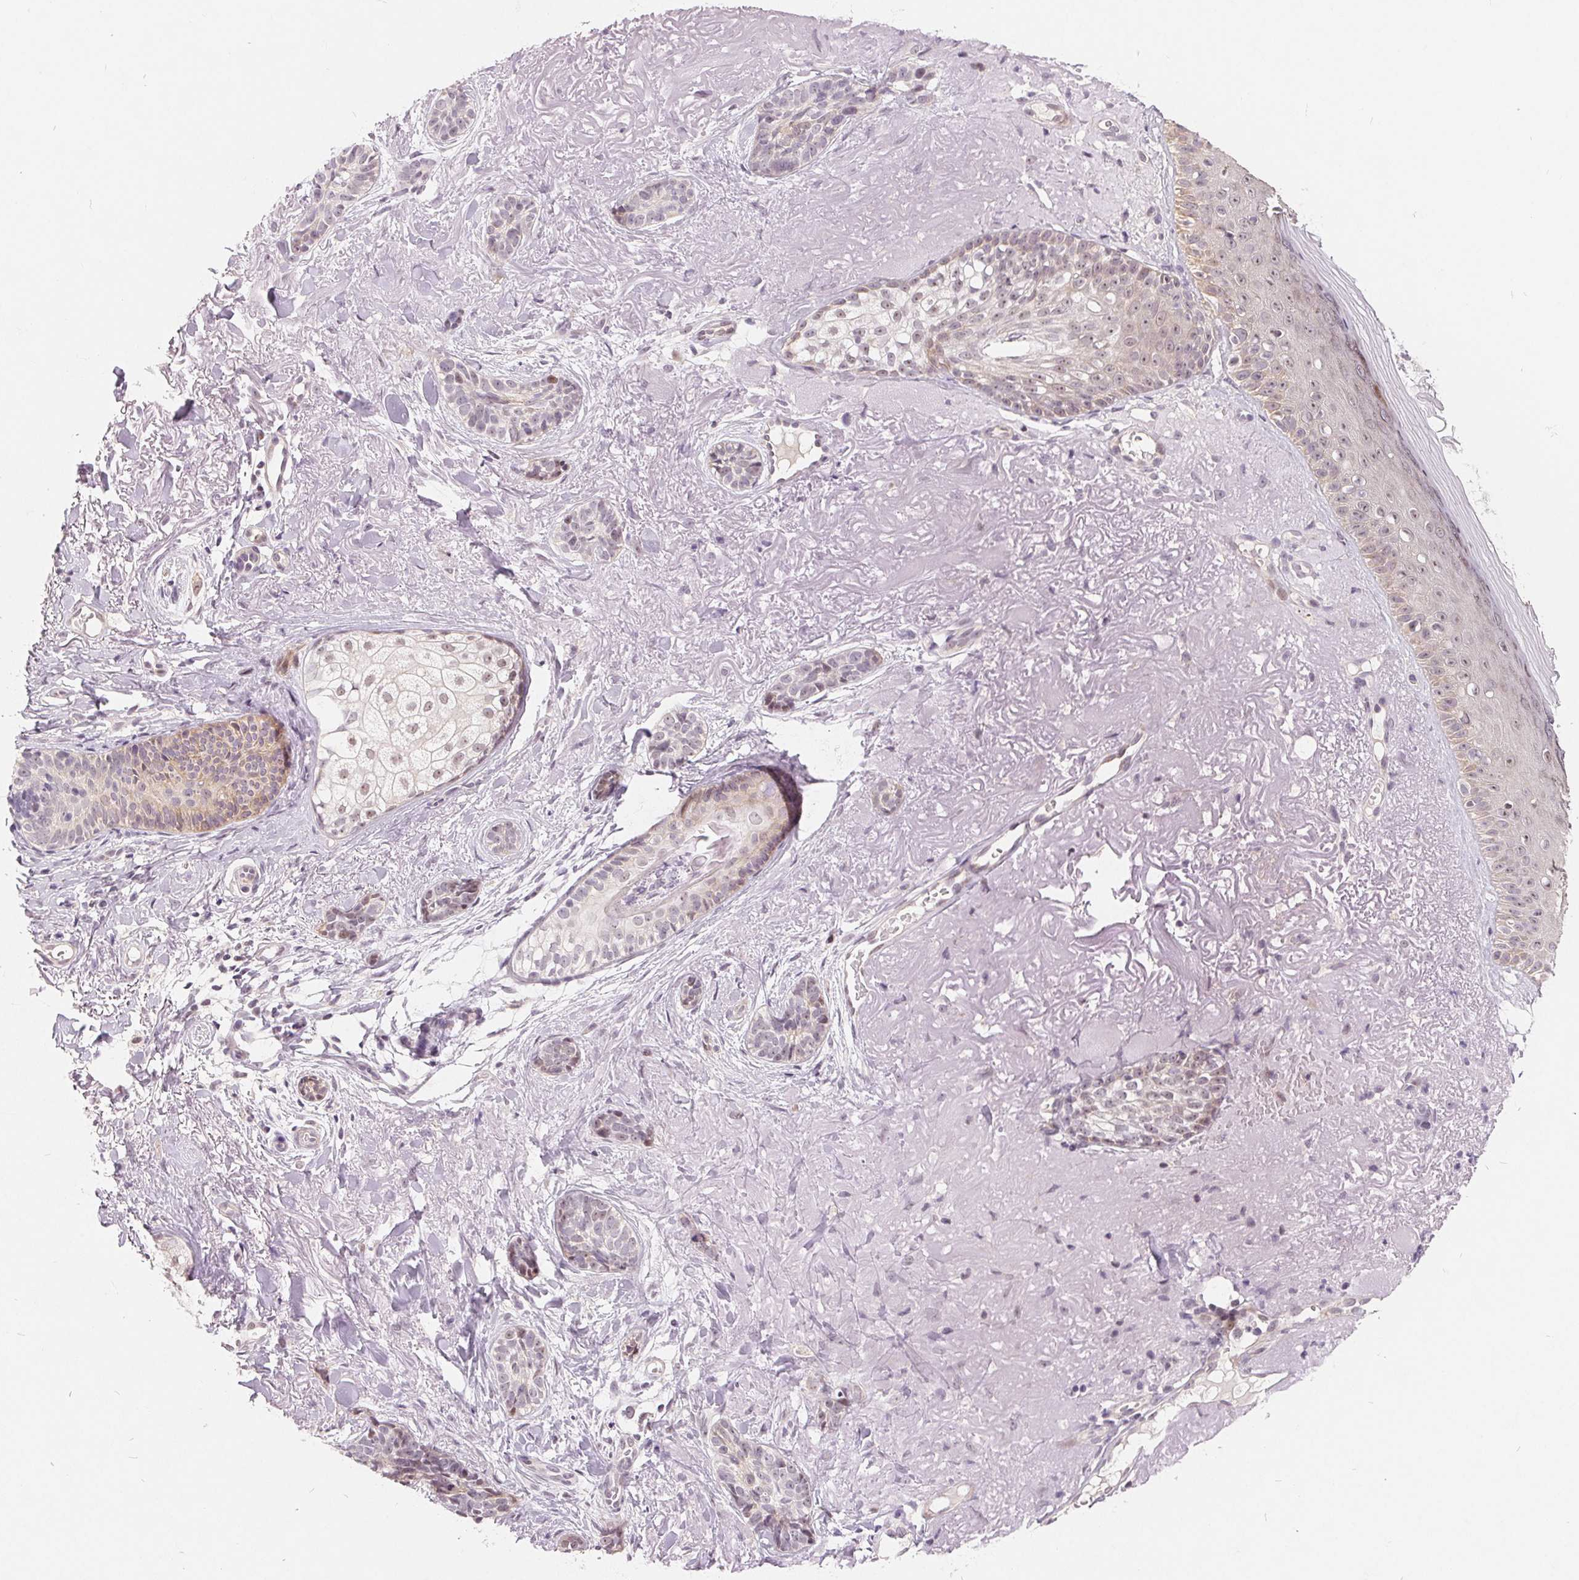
{"staining": {"intensity": "weak", "quantity": "25%-75%", "location": "nuclear"}, "tissue": "skin cancer", "cell_type": "Tumor cells", "image_type": "cancer", "snomed": [{"axis": "morphology", "description": "Basal cell carcinoma"}, {"axis": "morphology", "description": "BCC, high aggressive"}, {"axis": "topography", "description": "Skin"}], "caption": "High-power microscopy captured an immunohistochemistry micrograph of skin cancer (bcc,  high aggressive), revealing weak nuclear positivity in about 25%-75% of tumor cells. (DAB IHC, brown staining for protein, blue staining for nuclei).", "gene": "NRG2", "patient": {"sex": "female", "age": 79}}